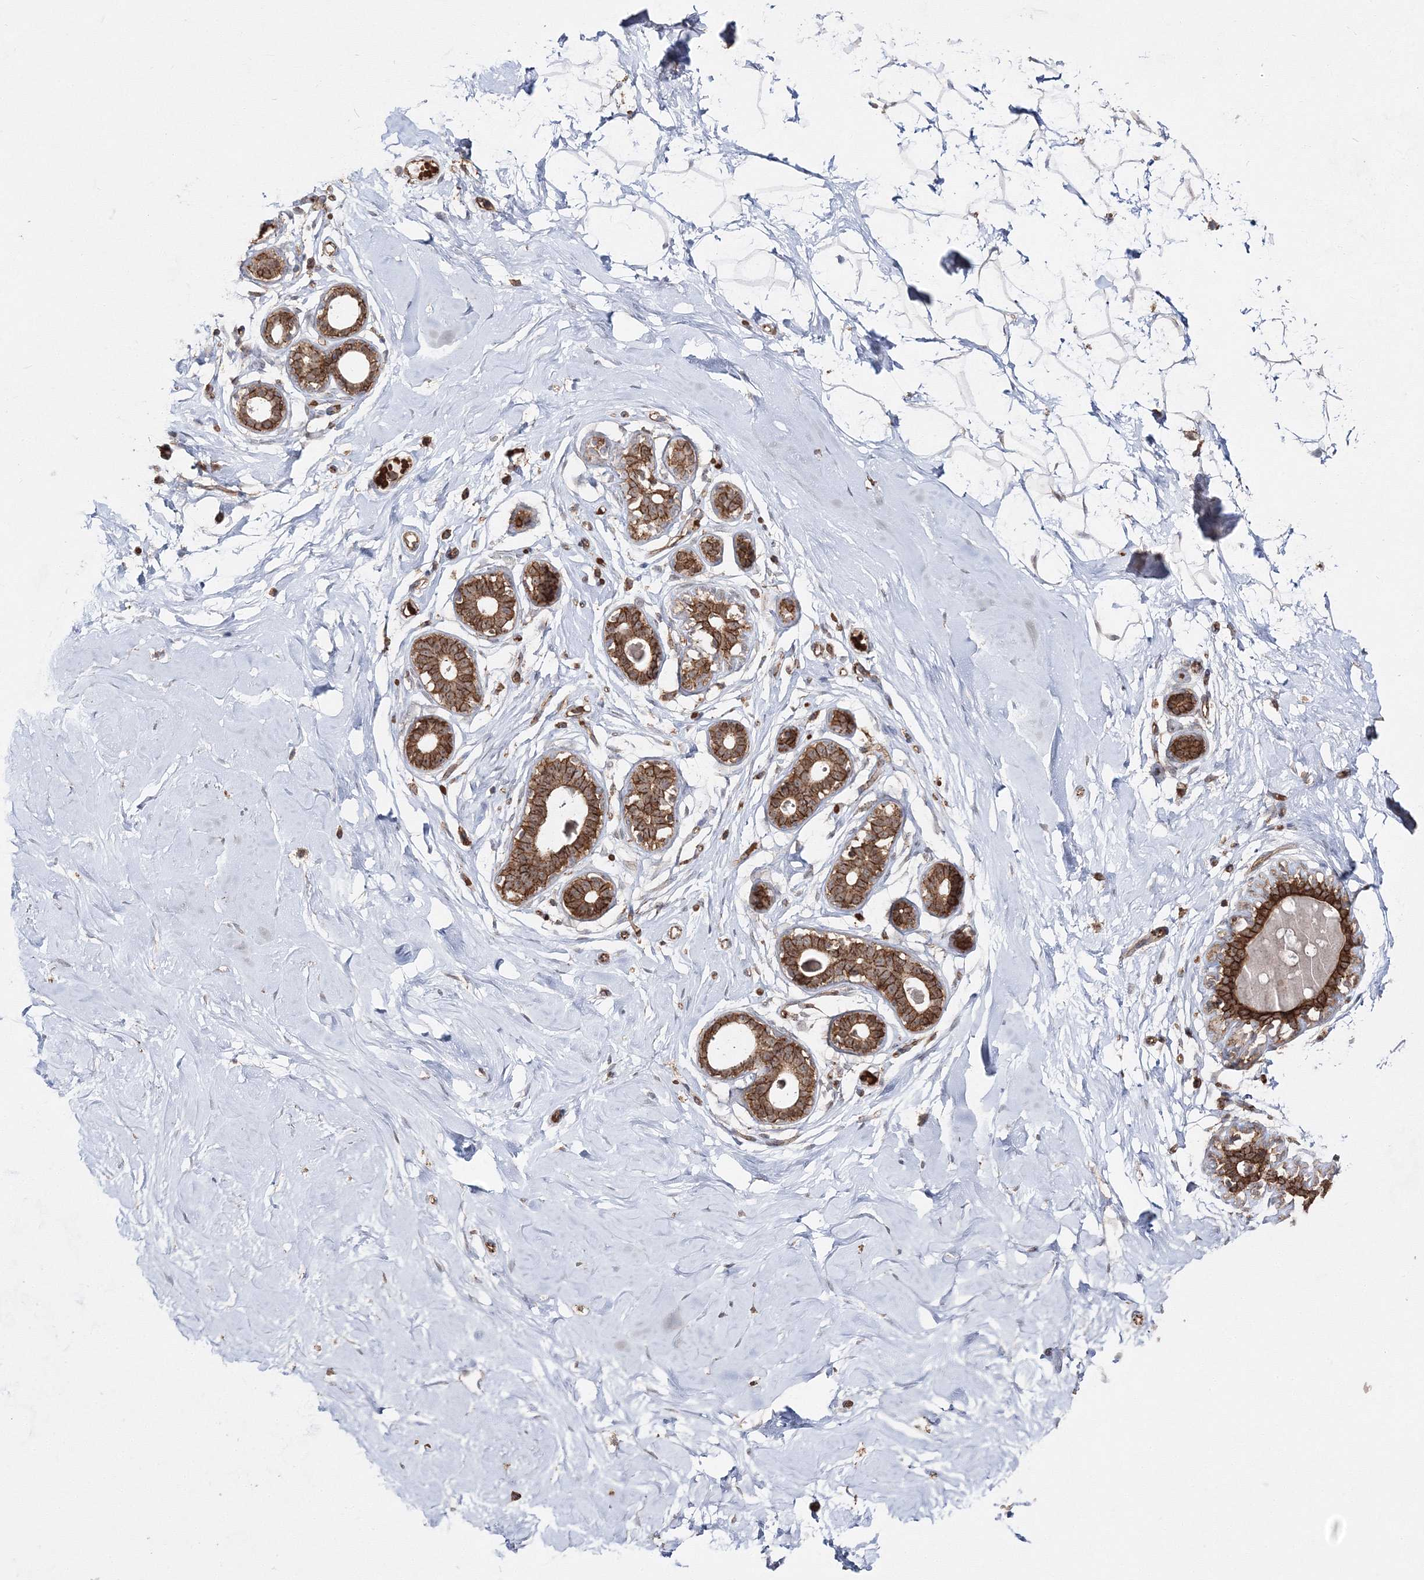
{"staining": {"intensity": "negative", "quantity": "none", "location": "none"}, "tissue": "breast", "cell_type": "Adipocytes", "image_type": "normal", "snomed": [{"axis": "morphology", "description": "Normal tissue, NOS"}, {"axis": "morphology", "description": "Adenoma, NOS"}, {"axis": "topography", "description": "Breast"}], "caption": "Adipocytes show no significant expression in normal breast.", "gene": "PCBD2", "patient": {"sex": "female", "age": 23}}